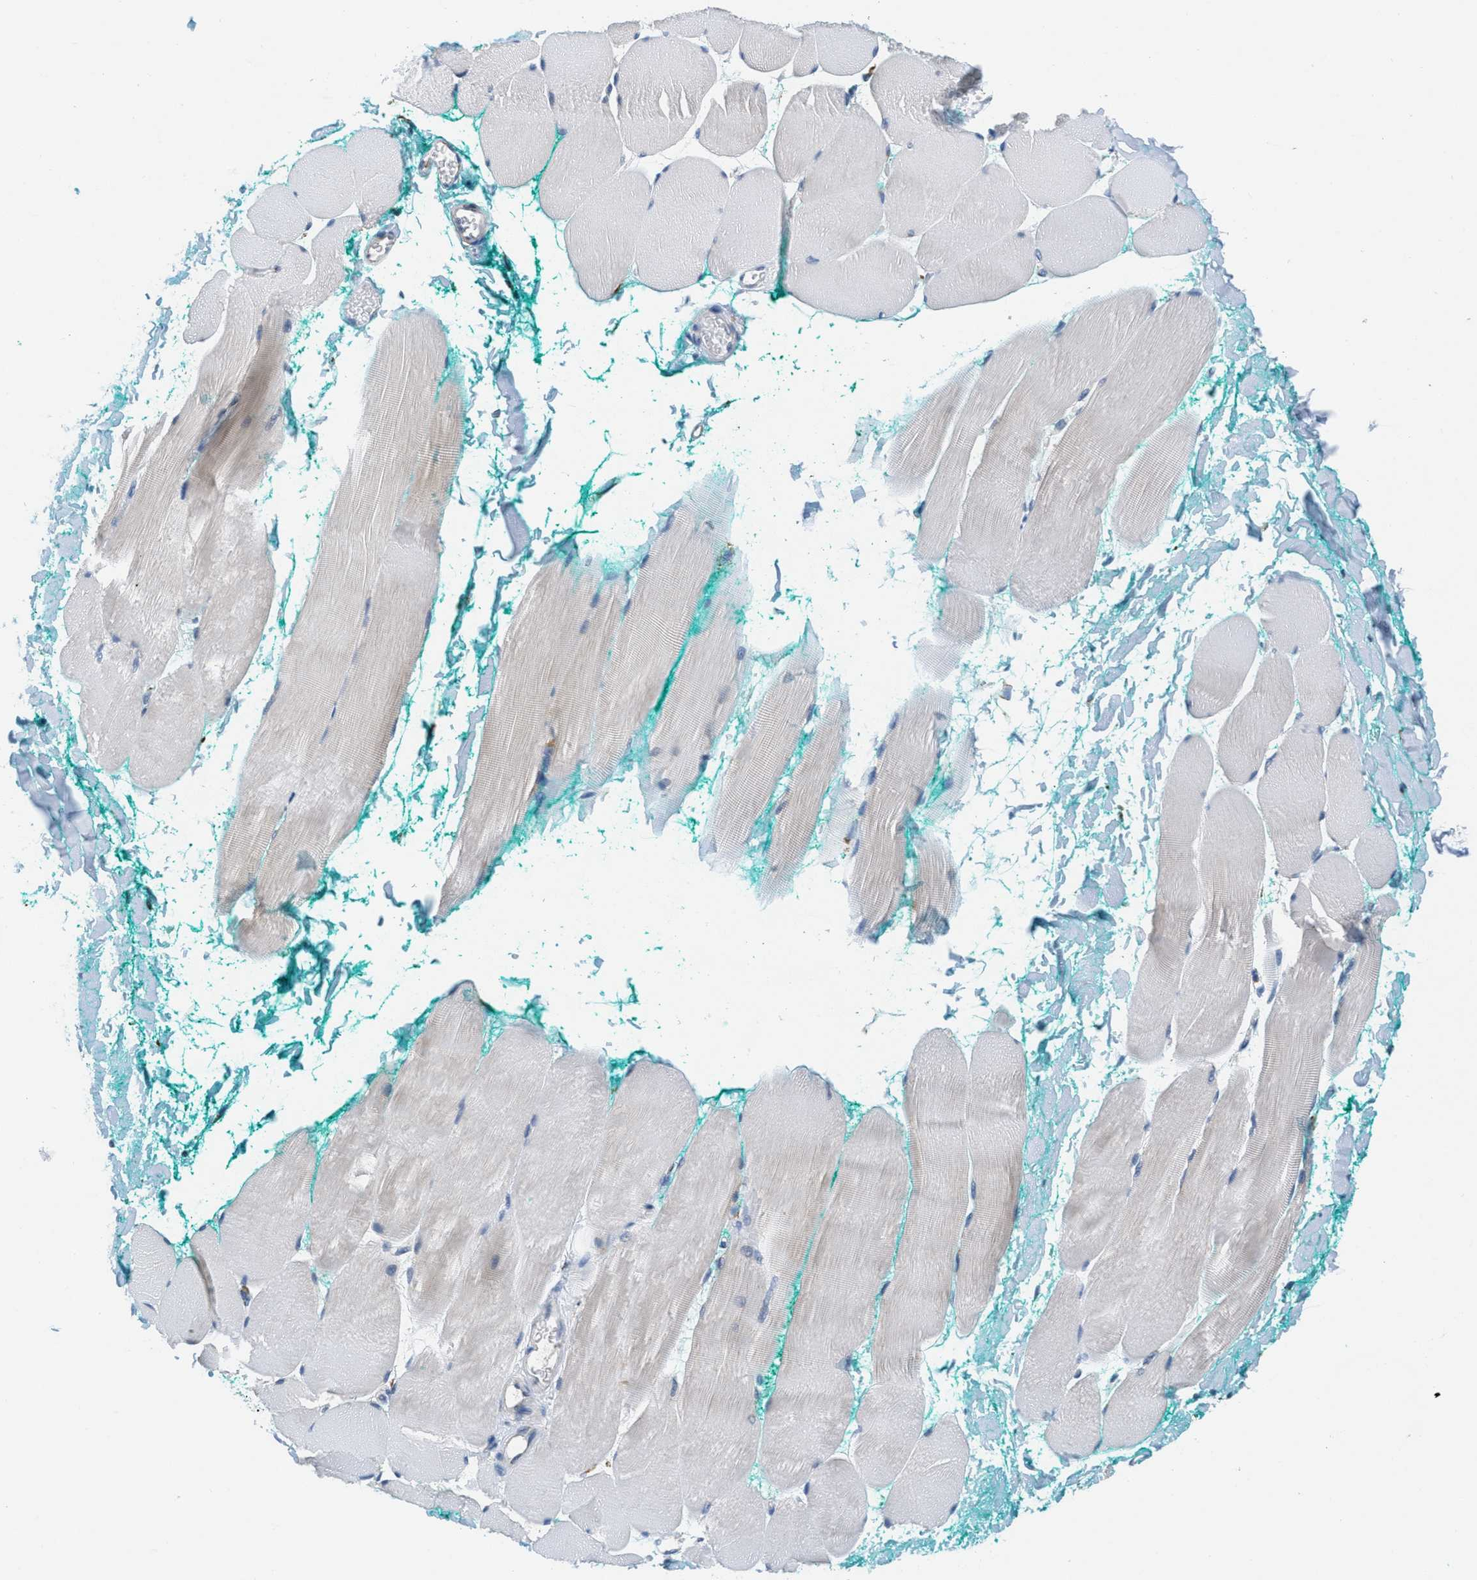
{"staining": {"intensity": "weak", "quantity": "<25%", "location": "cytoplasmic/membranous"}, "tissue": "skeletal muscle", "cell_type": "Myocytes", "image_type": "normal", "snomed": [{"axis": "morphology", "description": "Normal tissue, NOS"}, {"axis": "morphology", "description": "Squamous cell carcinoma, NOS"}, {"axis": "topography", "description": "Skeletal muscle"}], "caption": "DAB immunohistochemical staining of benign human skeletal muscle exhibits no significant positivity in myocytes. (DAB IHC visualized using brightfield microscopy, high magnification).", "gene": "KCNJ5", "patient": {"sex": "male", "age": 51}}